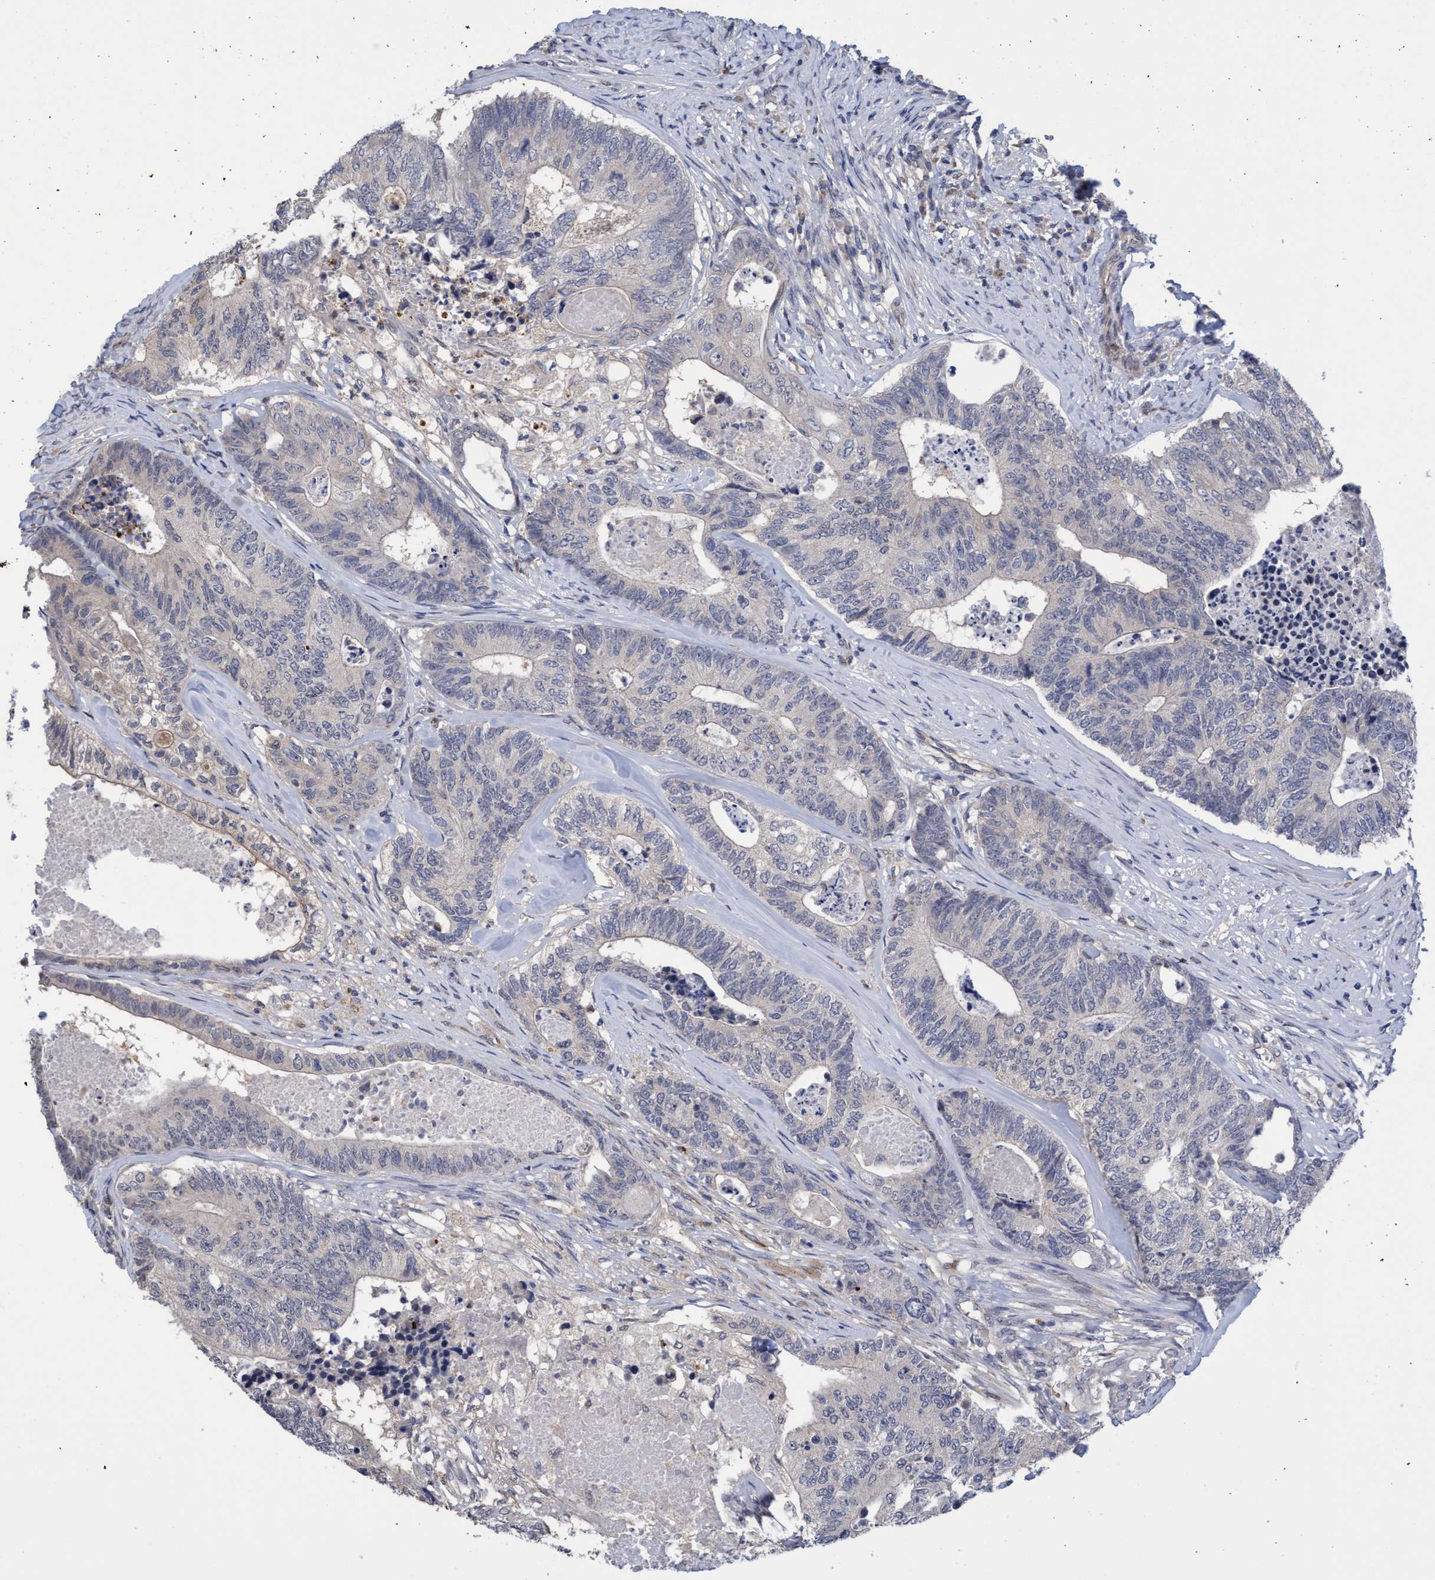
{"staining": {"intensity": "negative", "quantity": "none", "location": "none"}, "tissue": "colorectal cancer", "cell_type": "Tumor cells", "image_type": "cancer", "snomed": [{"axis": "morphology", "description": "Adenocarcinoma, NOS"}, {"axis": "topography", "description": "Colon"}], "caption": "The immunohistochemistry image has no significant staining in tumor cells of adenocarcinoma (colorectal) tissue.", "gene": "SEMA4D", "patient": {"sex": "female", "age": 67}}